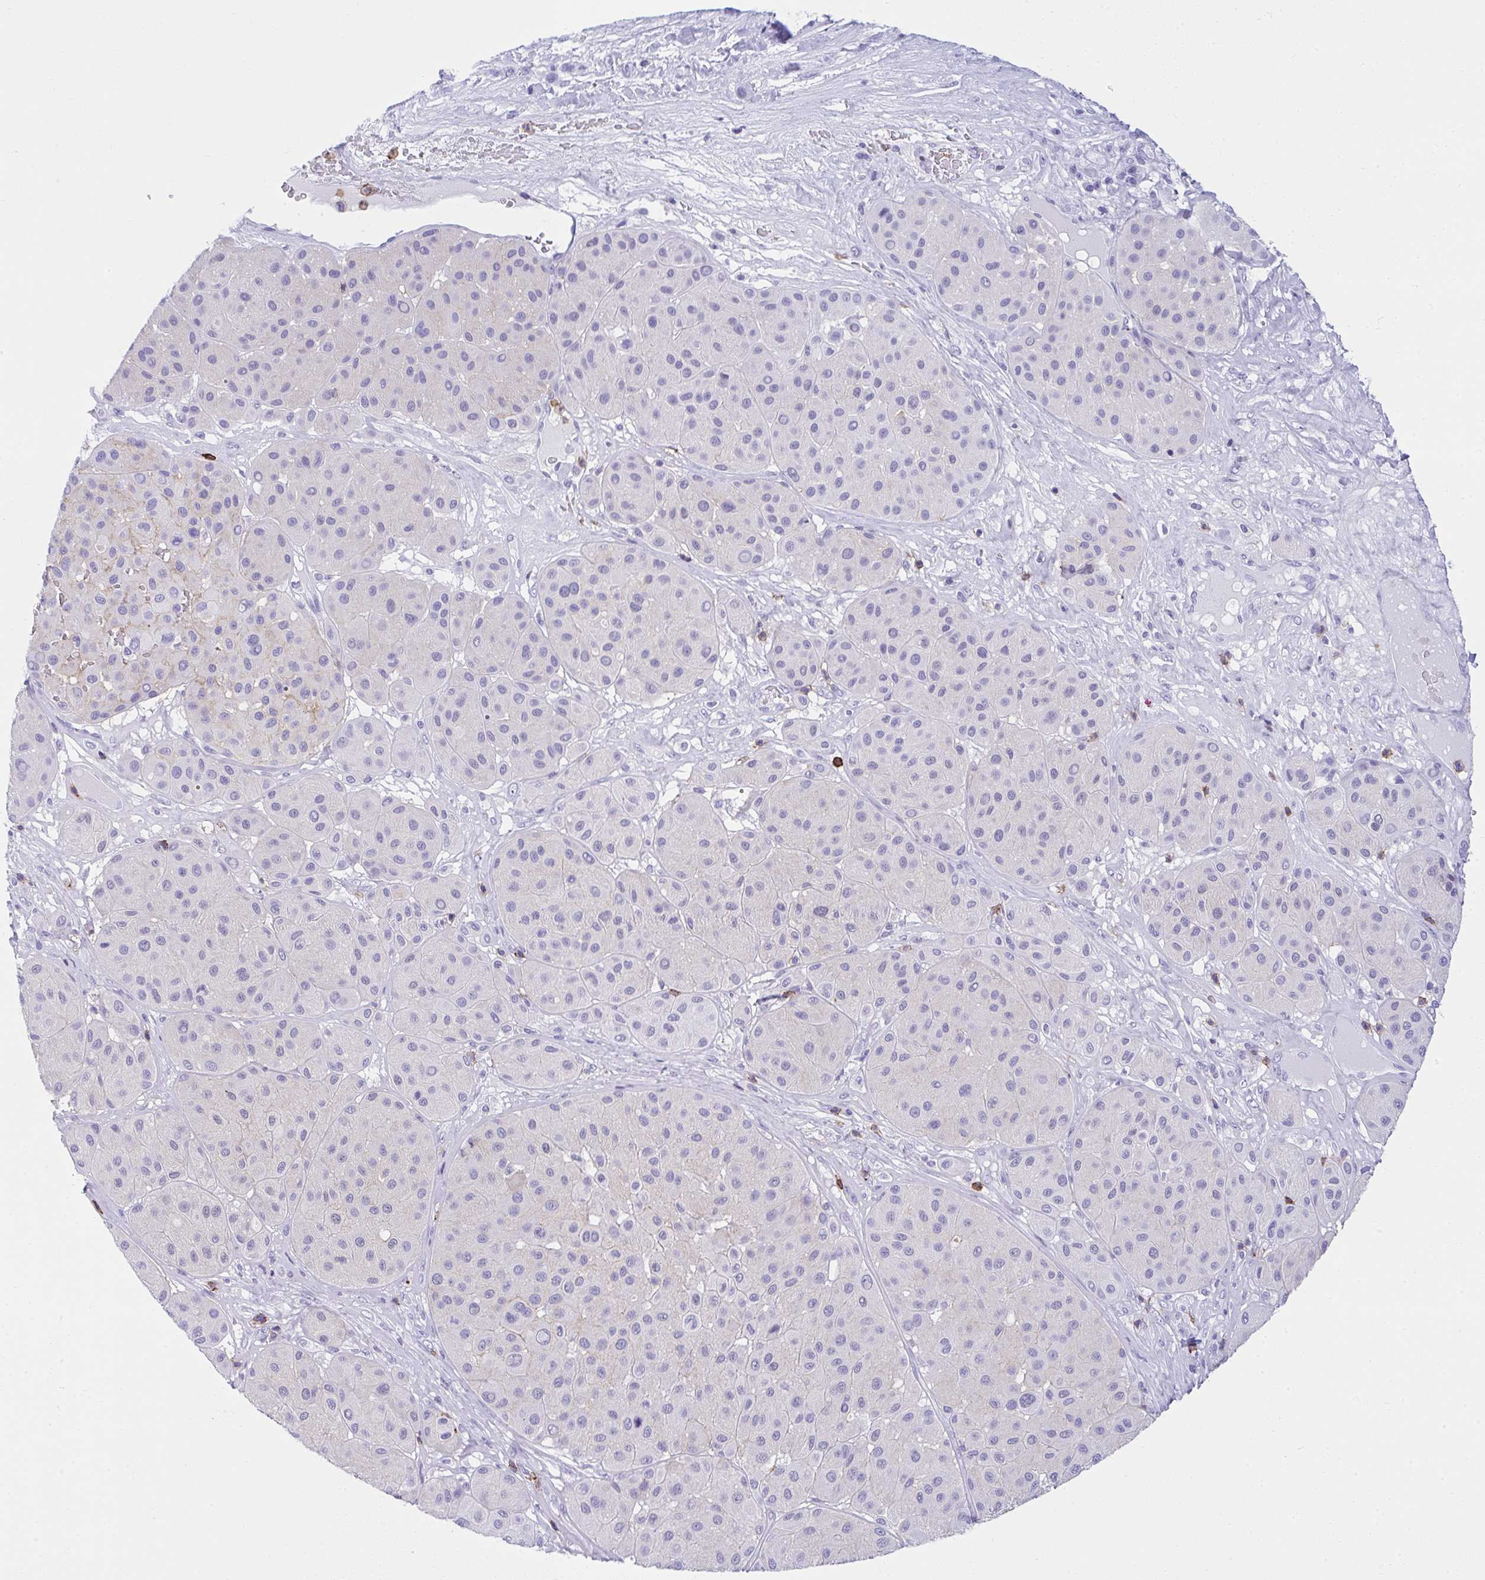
{"staining": {"intensity": "negative", "quantity": "none", "location": "none"}, "tissue": "melanoma", "cell_type": "Tumor cells", "image_type": "cancer", "snomed": [{"axis": "morphology", "description": "Malignant melanoma, Metastatic site"}, {"axis": "topography", "description": "Smooth muscle"}], "caption": "Melanoma stained for a protein using IHC exhibits no staining tumor cells.", "gene": "SPN", "patient": {"sex": "male", "age": 41}}